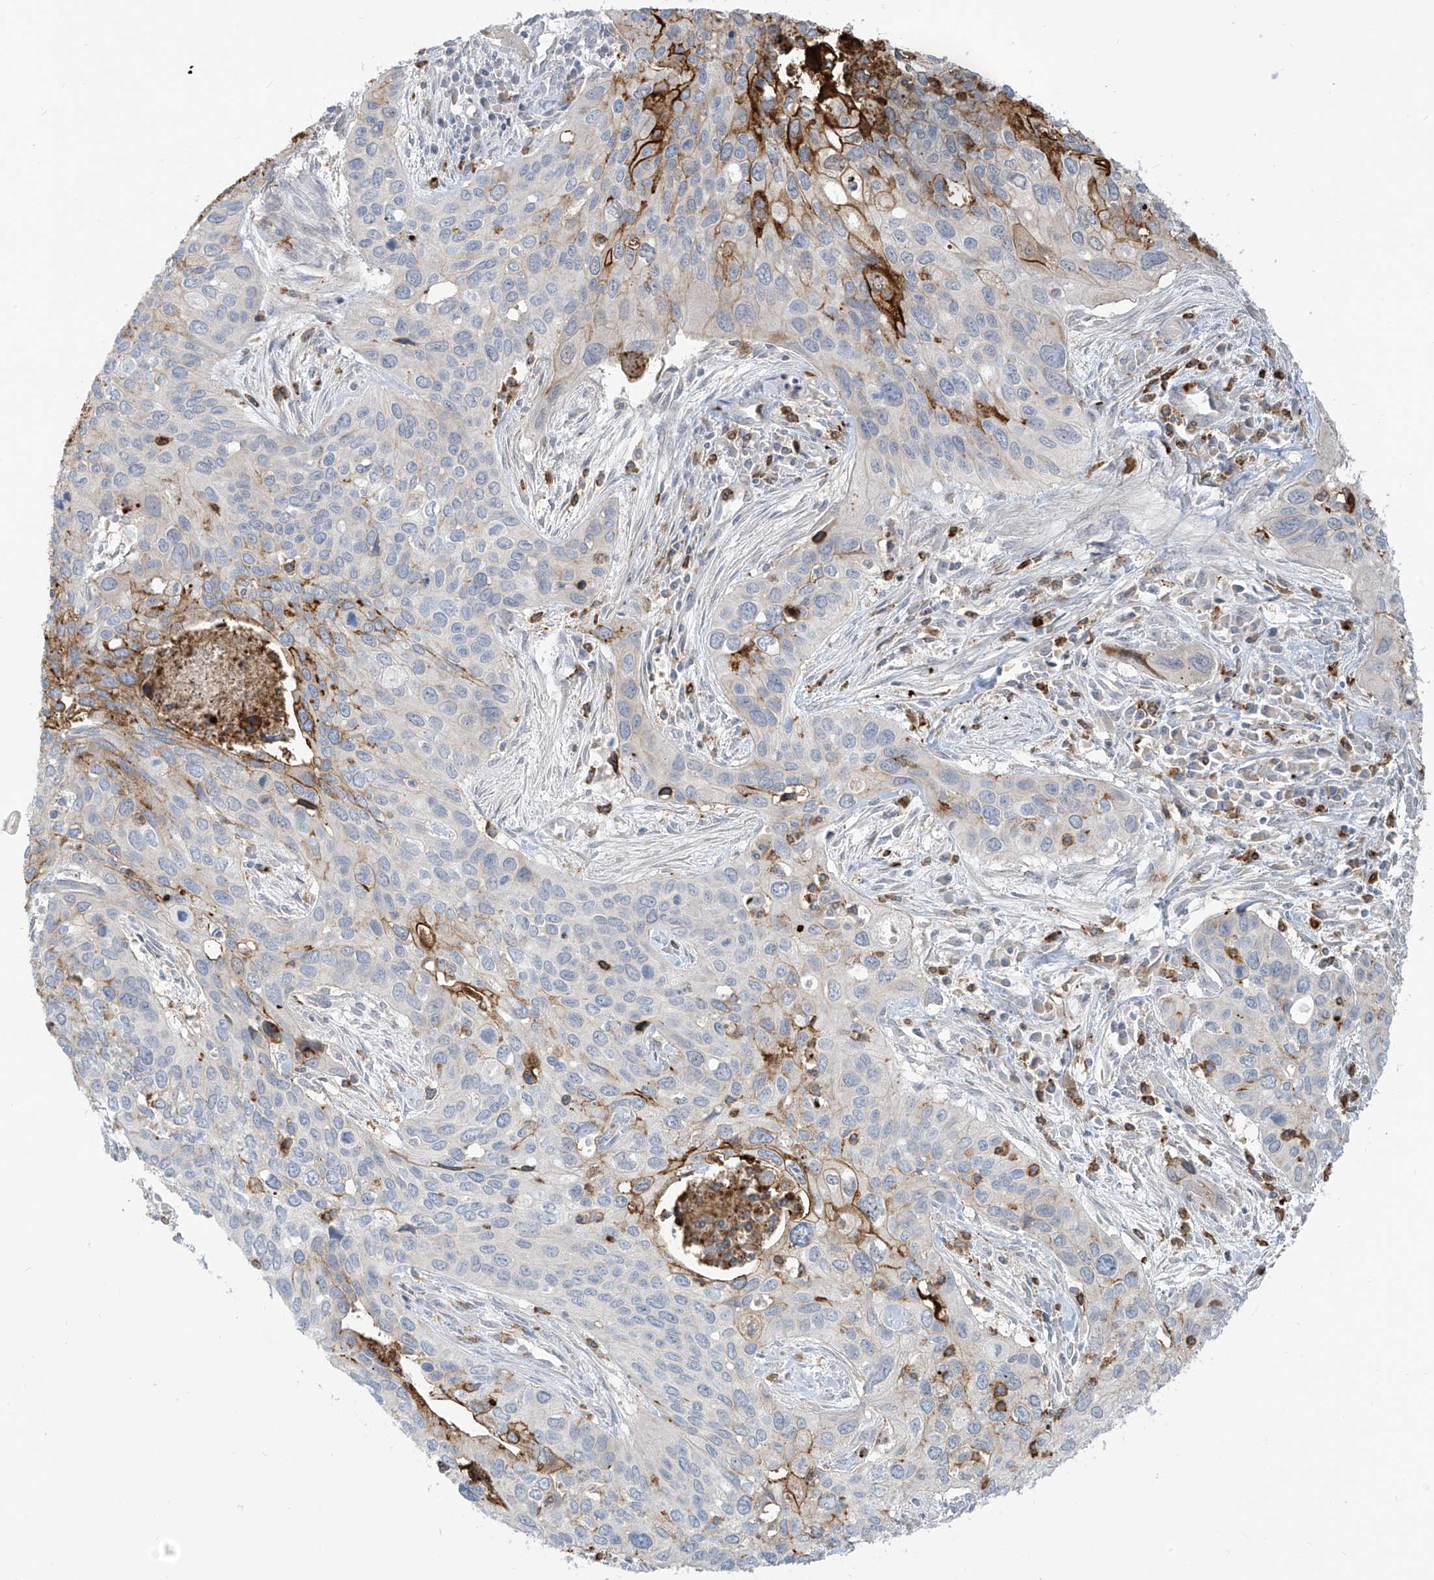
{"staining": {"intensity": "moderate", "quantity": "<25%", "location": "cytoplasmic/membranous"}, "tissue": "cervical cancer", "cell_type": "Tumor cells", "image_type": "cancer", "snomed": [{"axis": "morphology", "description": "Squamous cell carcinoma, NOS"}, {"axis": "topography", "description": "Cervix"}], "caption": "Human cervical cancer (squamous cell carcinoma) stained for a protein (brown) reveals moderate cytoplasmic/membranous positive staining in about <25% of tumor cells.", "gene": "NOTO", "patient": {"sex": "female", "age": 55}}